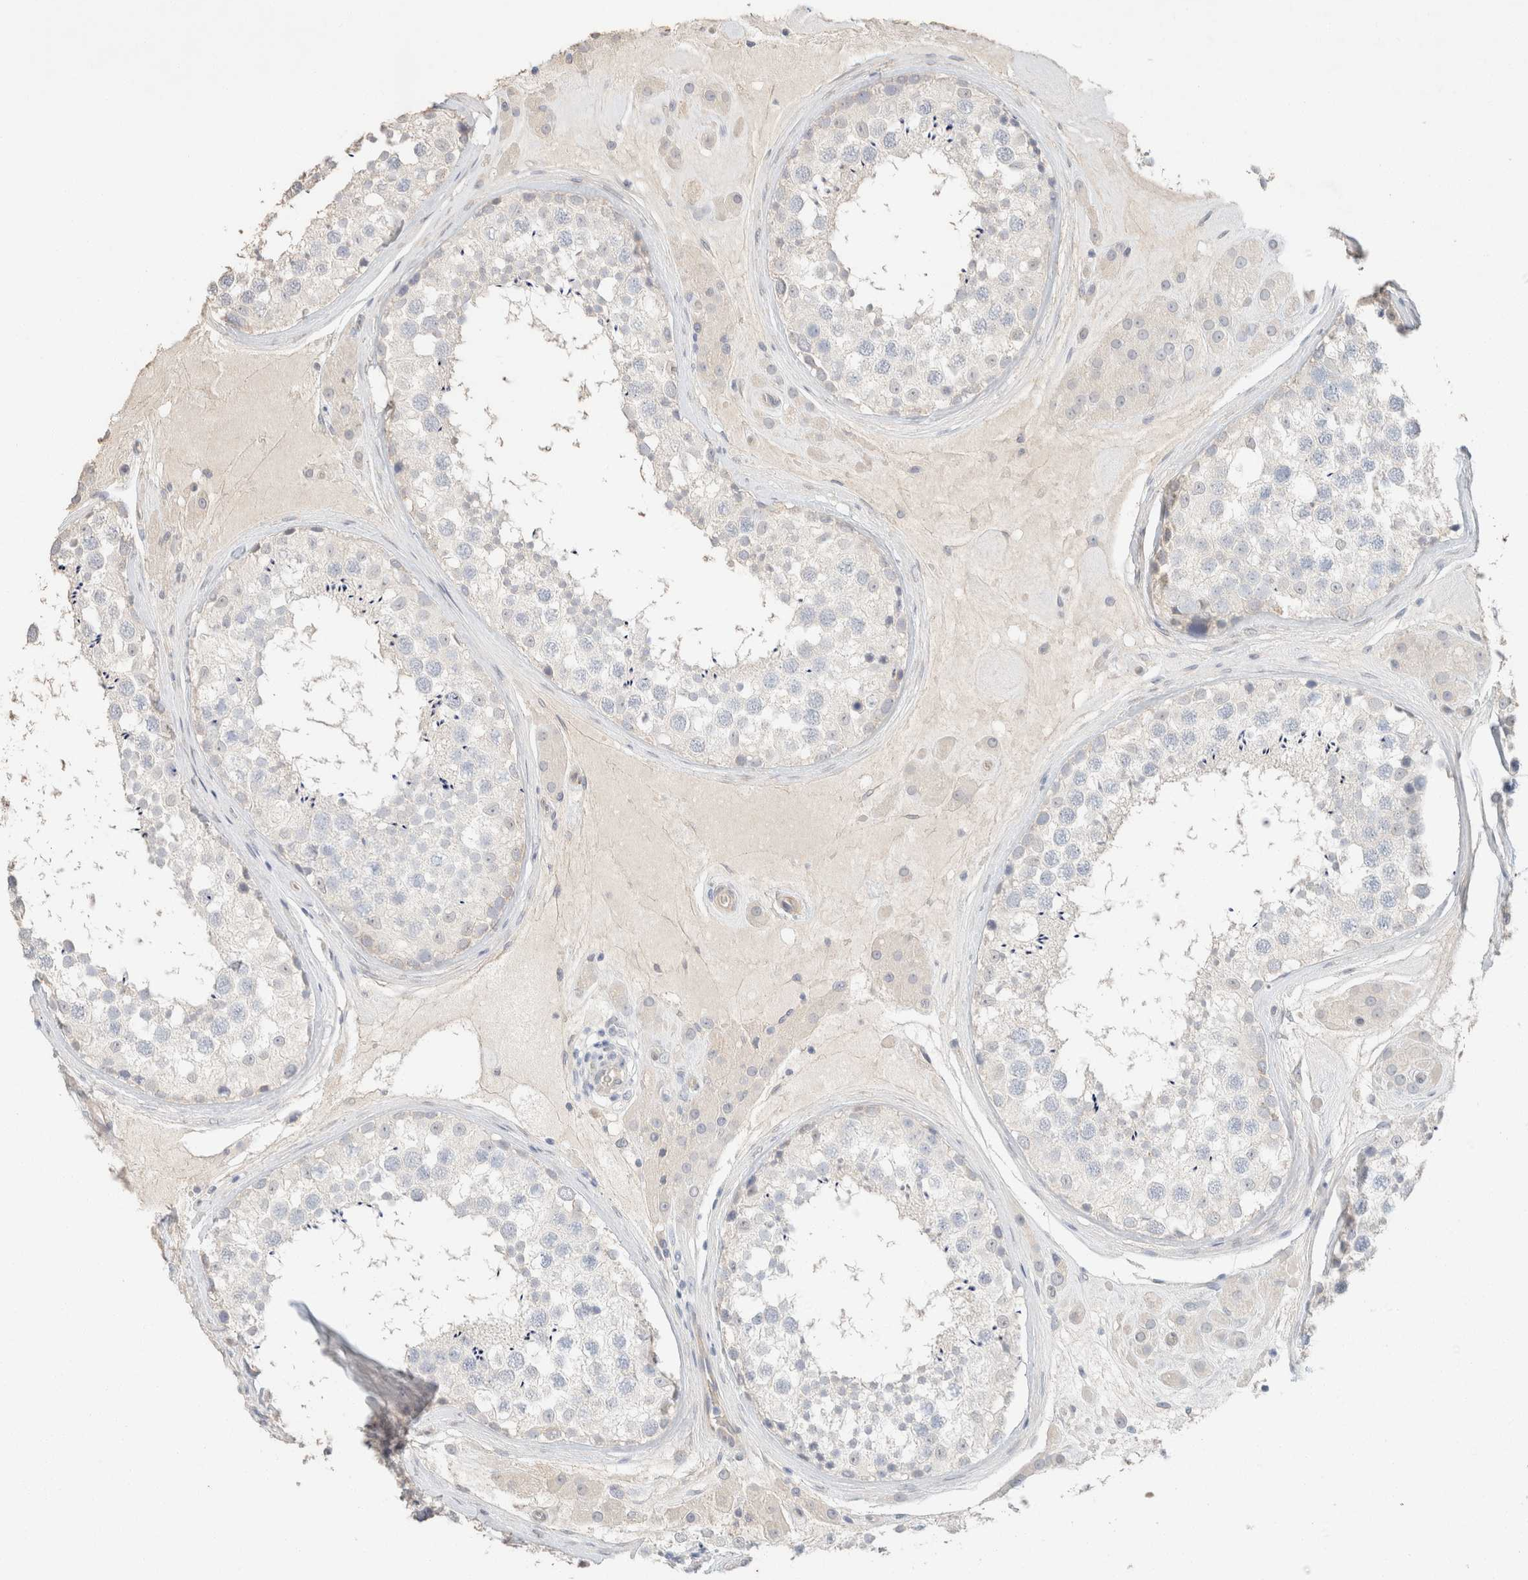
{"staining": {"intensity": "negative", "quantity": "none", "location": "none"}, "tissue": "testis", "cell_type": "Cells in seminiferous ducts", "image_type": "normal", "snomed": [{"axis": "morphology", "description": "Normal tissue, NOS"}, {"axis": "topography", "description": "Testis"}], "caption": "Immunohistochemistry (IHC) image of unremarkable testis: testis stained with DAB reveals no significant protein positivity in cells in seminiferous ducts.", "gene": "CSNK1E", "patient": {"sex": "male", "age": 46}}